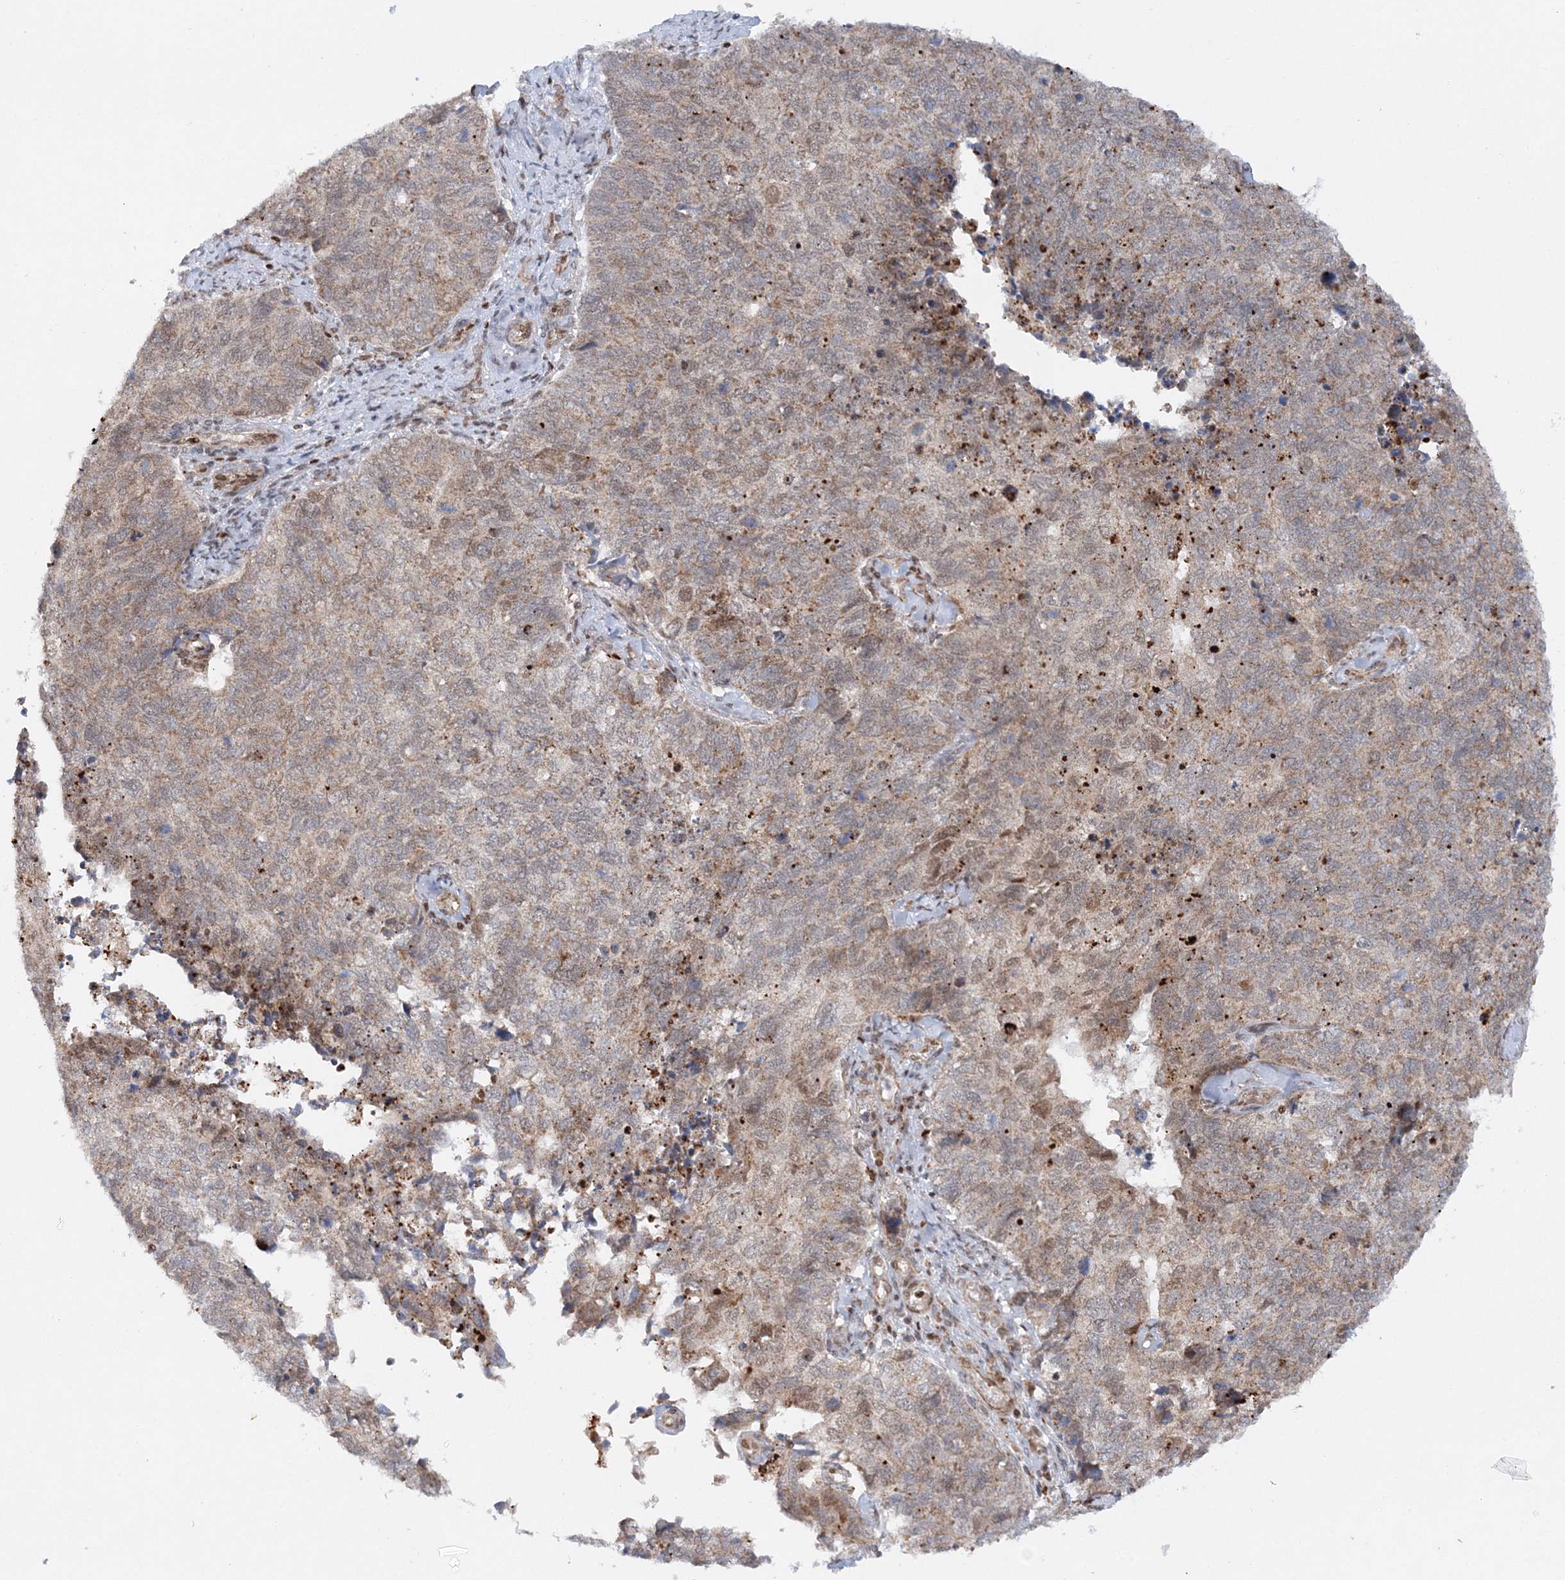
{"staining": {"intensity": "weak", "quantity": "25%-75%", "location": "cytoplasmic/membranous"}, "tissue": "cervical cancer", "cell_type": "Tumor cells", "image_type": "cancer", "snomed": [{"axis": "morphology", "description": "Squamous cell carcinoma, NOS"}, {"axis": "topography", "description": "Cervix"}], "caption": "Tumor cells display low levels of weak cytoplasmic/membranous staining in about 25%-75% of cells in human cervical squamous cell carcinoma.", "gene": "RAB11FIP2", "patient": {"sex": "female", "age": 63}}